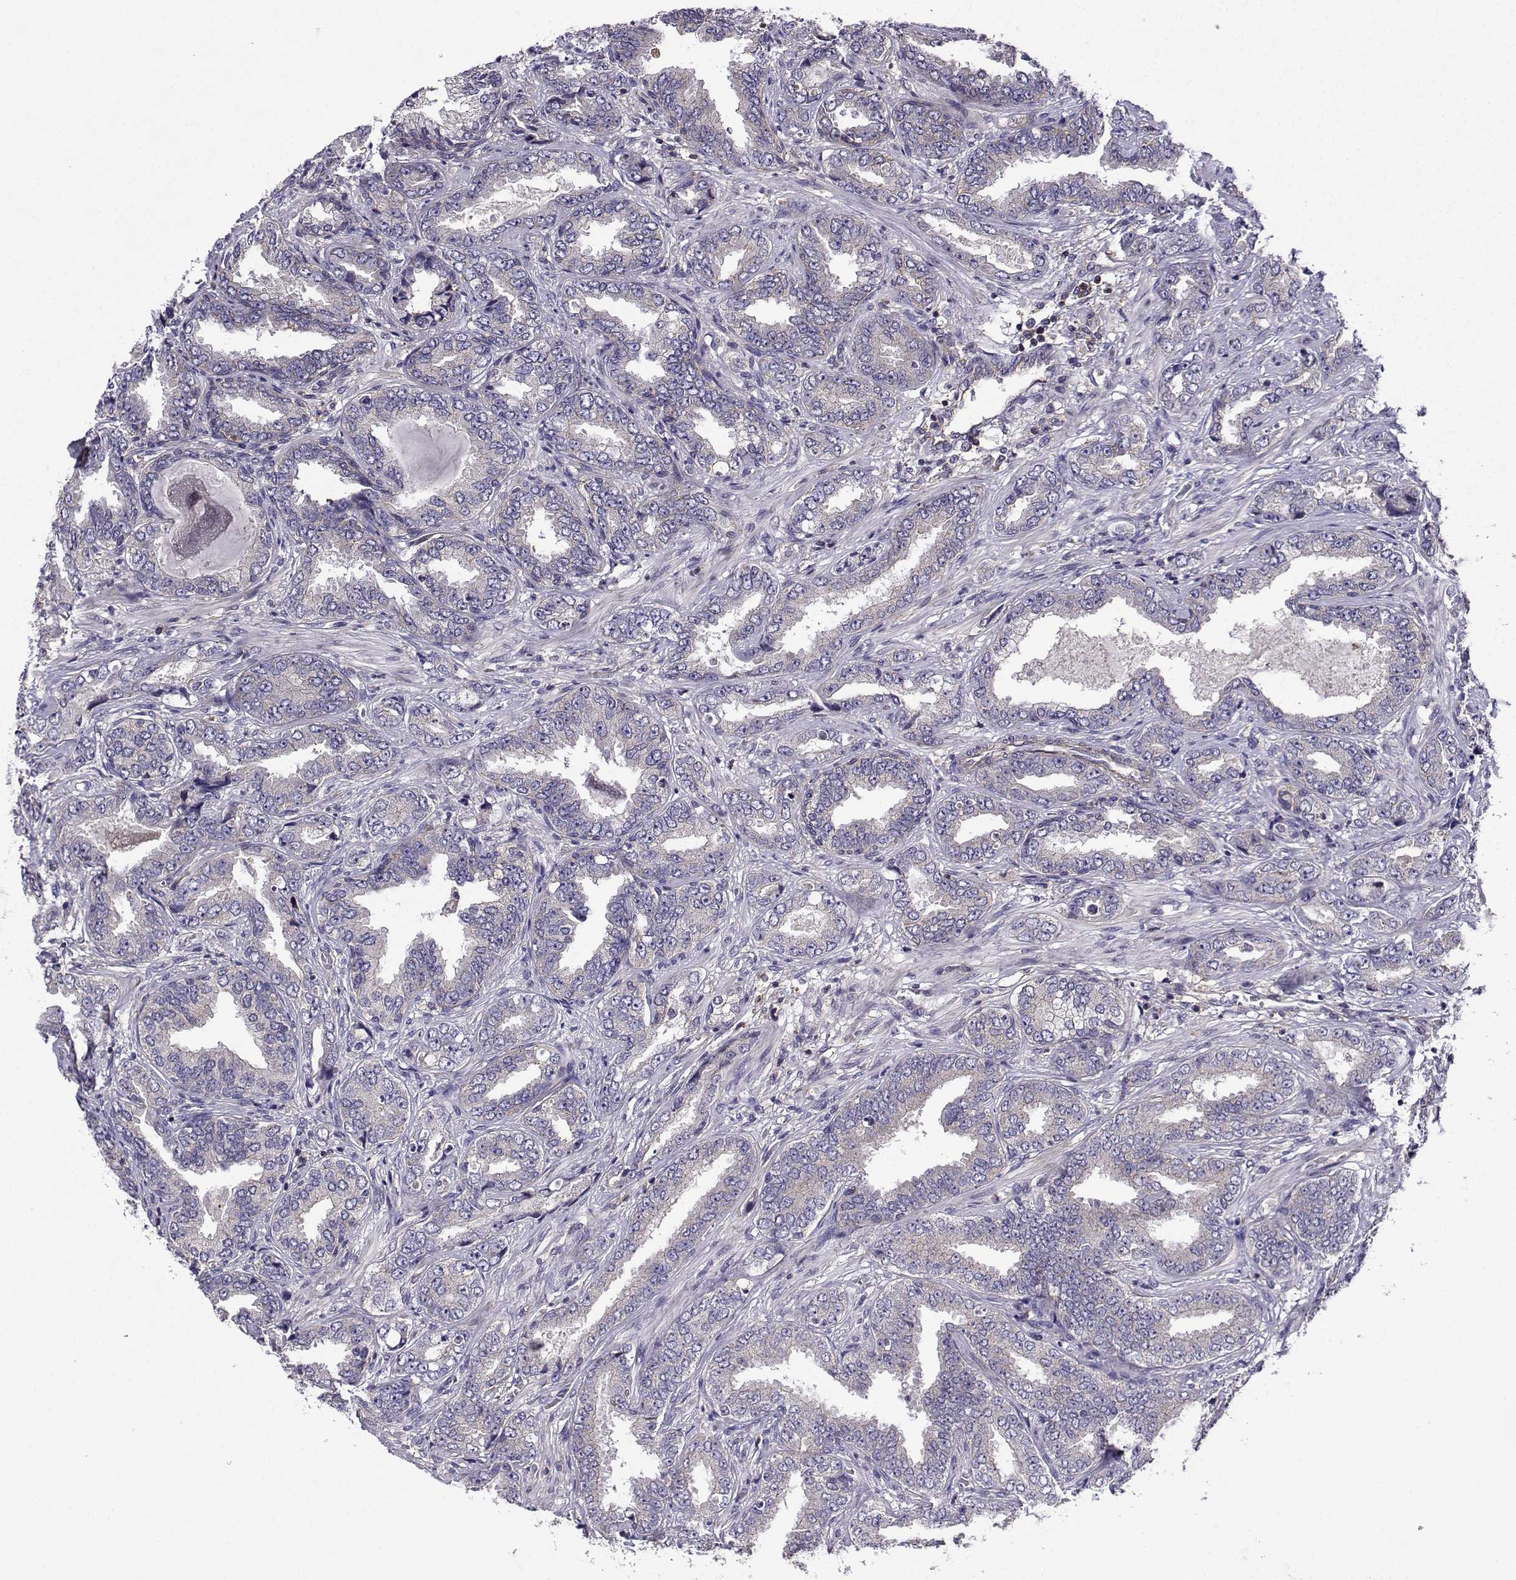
{"staining": {"intensity": "negative", "quantity": "none", "location": "none"}, "tissue": "prostate cancer", "cell_type": "Tumor cells", "image_type": "cancer", "snomed": [{"axis": "morphology", "description": "Adenocarcinoma, Low grade"}, {"axis": "topography", "description": "Prostate"}], "caption": "Protein analysis of prostate cancer (low-grade adenocarcinoma) displays no significant expression in tumor cells. (DAB (3,3'-diaminobenzidine) IHC, high magnification).", "gene": "ITGB8", "patient": {"sex": "male", "age": 68}}